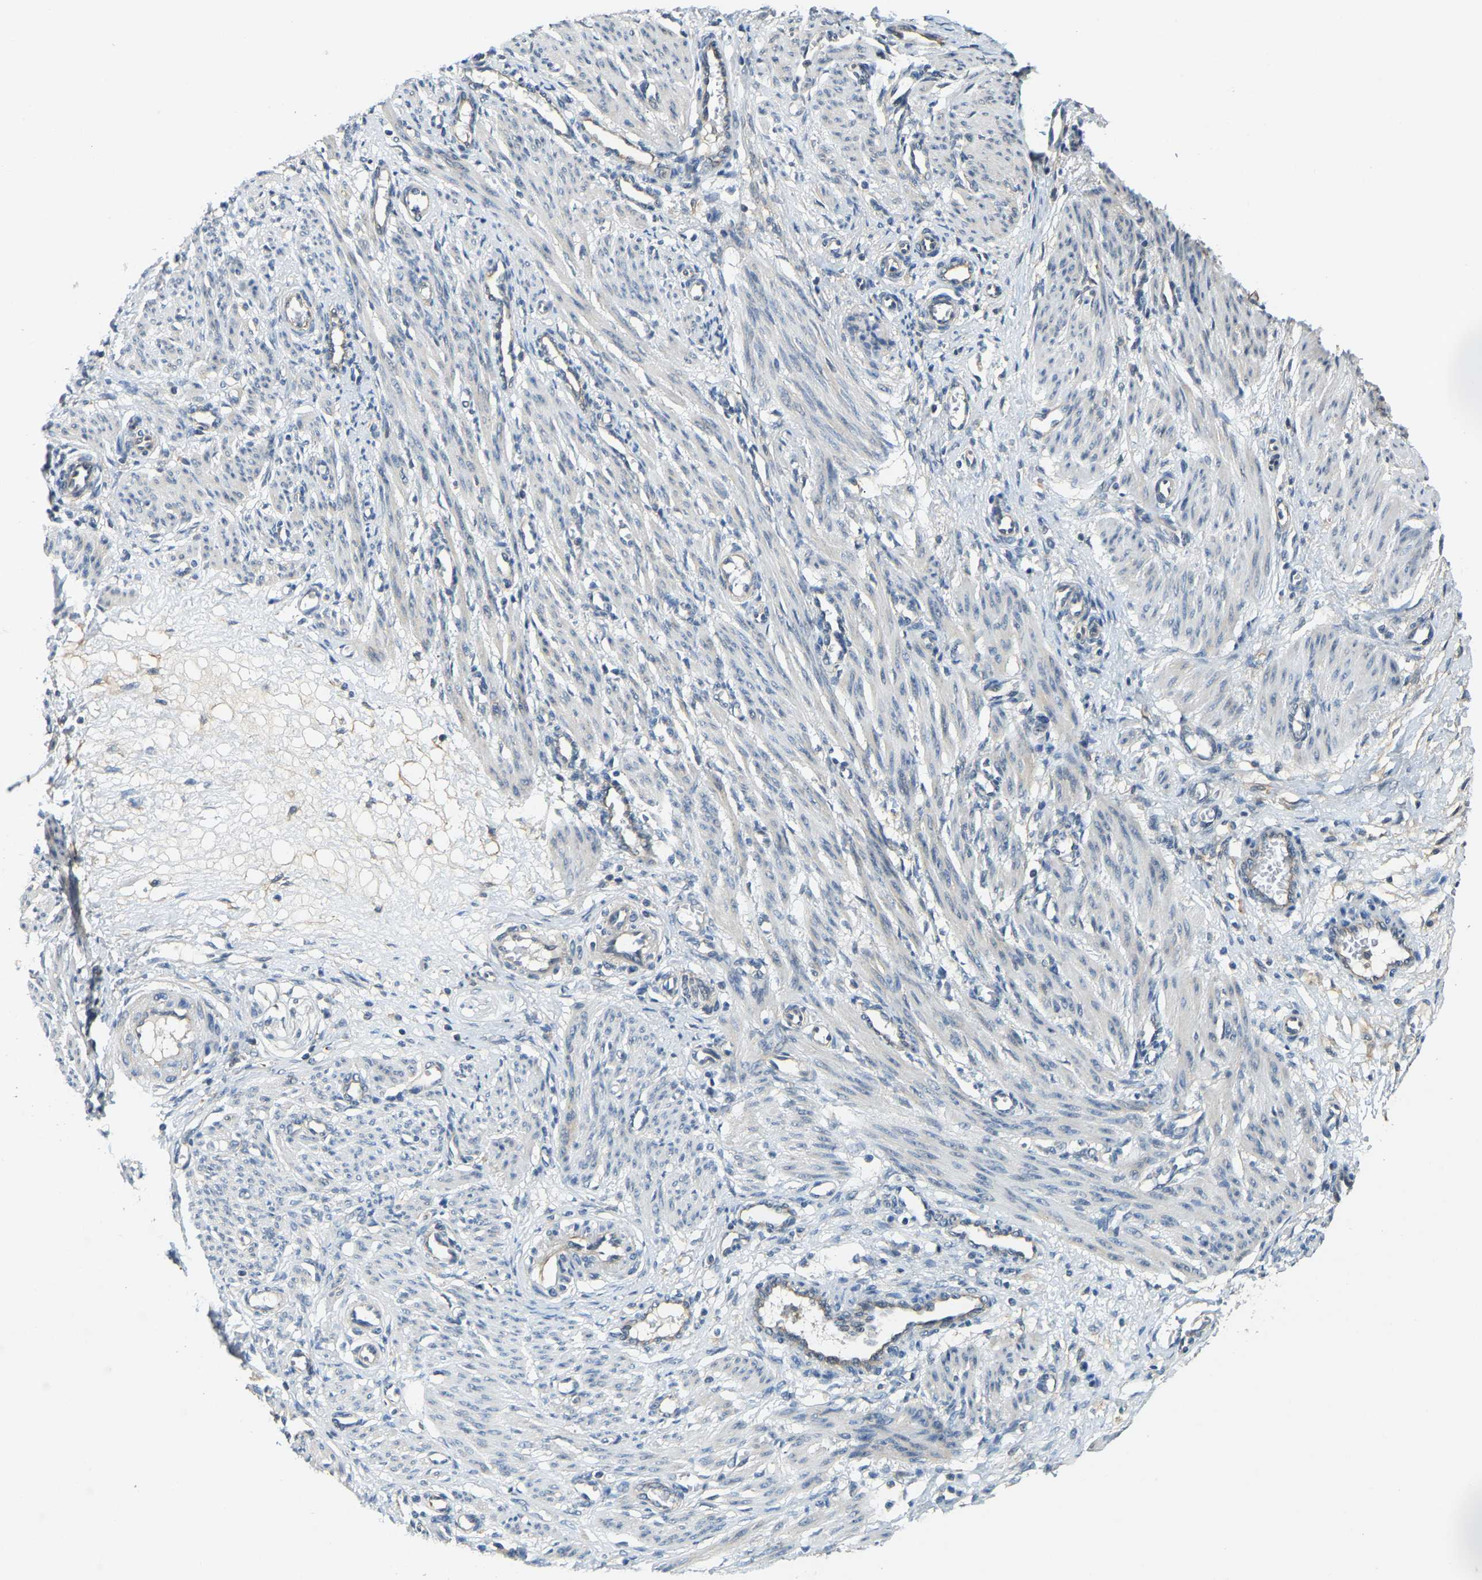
{"staining": {"intensity": "negative", "quantity": "none", "location": "none"}, "tissue": "smooth muscle", "cell_type": "Smooth muscle cells", "image_type": "normal", "snomed": [{"axis": "morphology", "description": "Normal tissue, NOS"}, {"axis": "topography", "description": "Endometrium"}], "caption": "A photomicrograph of smooth muscle stained for a protein reveals no brown staining in smooth muscle cells.", "gene": "AHNAK", "patient": {"sex": "female", "age": 33}}